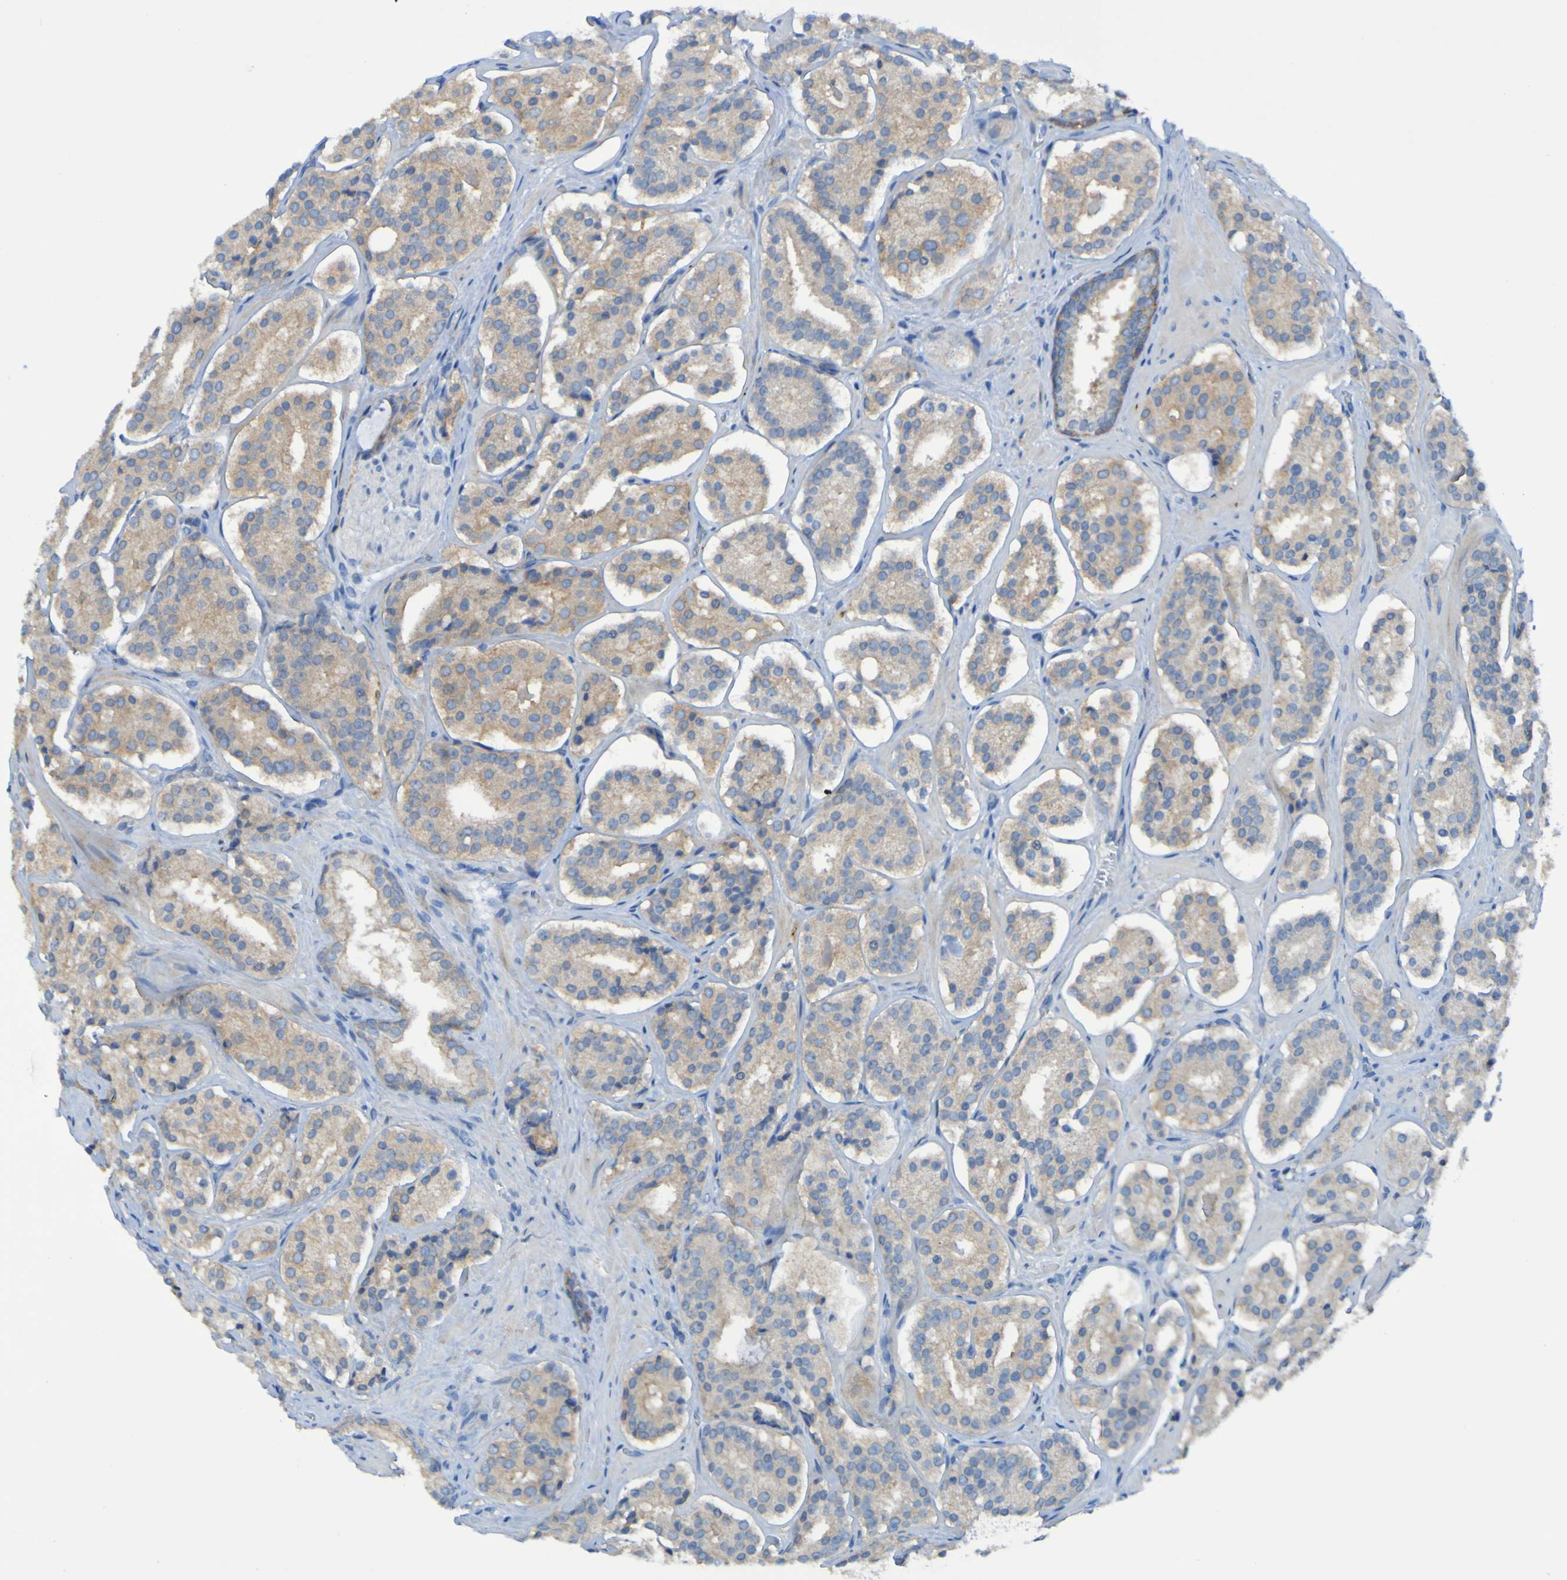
{"staining": {"intensity": "weak", "quantity": ">75%", "location": "cytoplasmic/membranous"}, "tissue": "prostate cancer", "cell_type": "Tumor cells", "image_type": "cancer", "snomed": [{"axis": "morphology", "description": "Adenocarcinoma, High grade"}, {"axis": "topography", "description": "Prostate"}], "caption": "Human prostate high-grade adenocarcinoma stained for a protein (brown) reveals weak cytoplasmic/membranous positive expression in approximately >75% of tumor cells.", "gene": "ARHGEF16", "patient": {"sex": "male", "age": 60}}